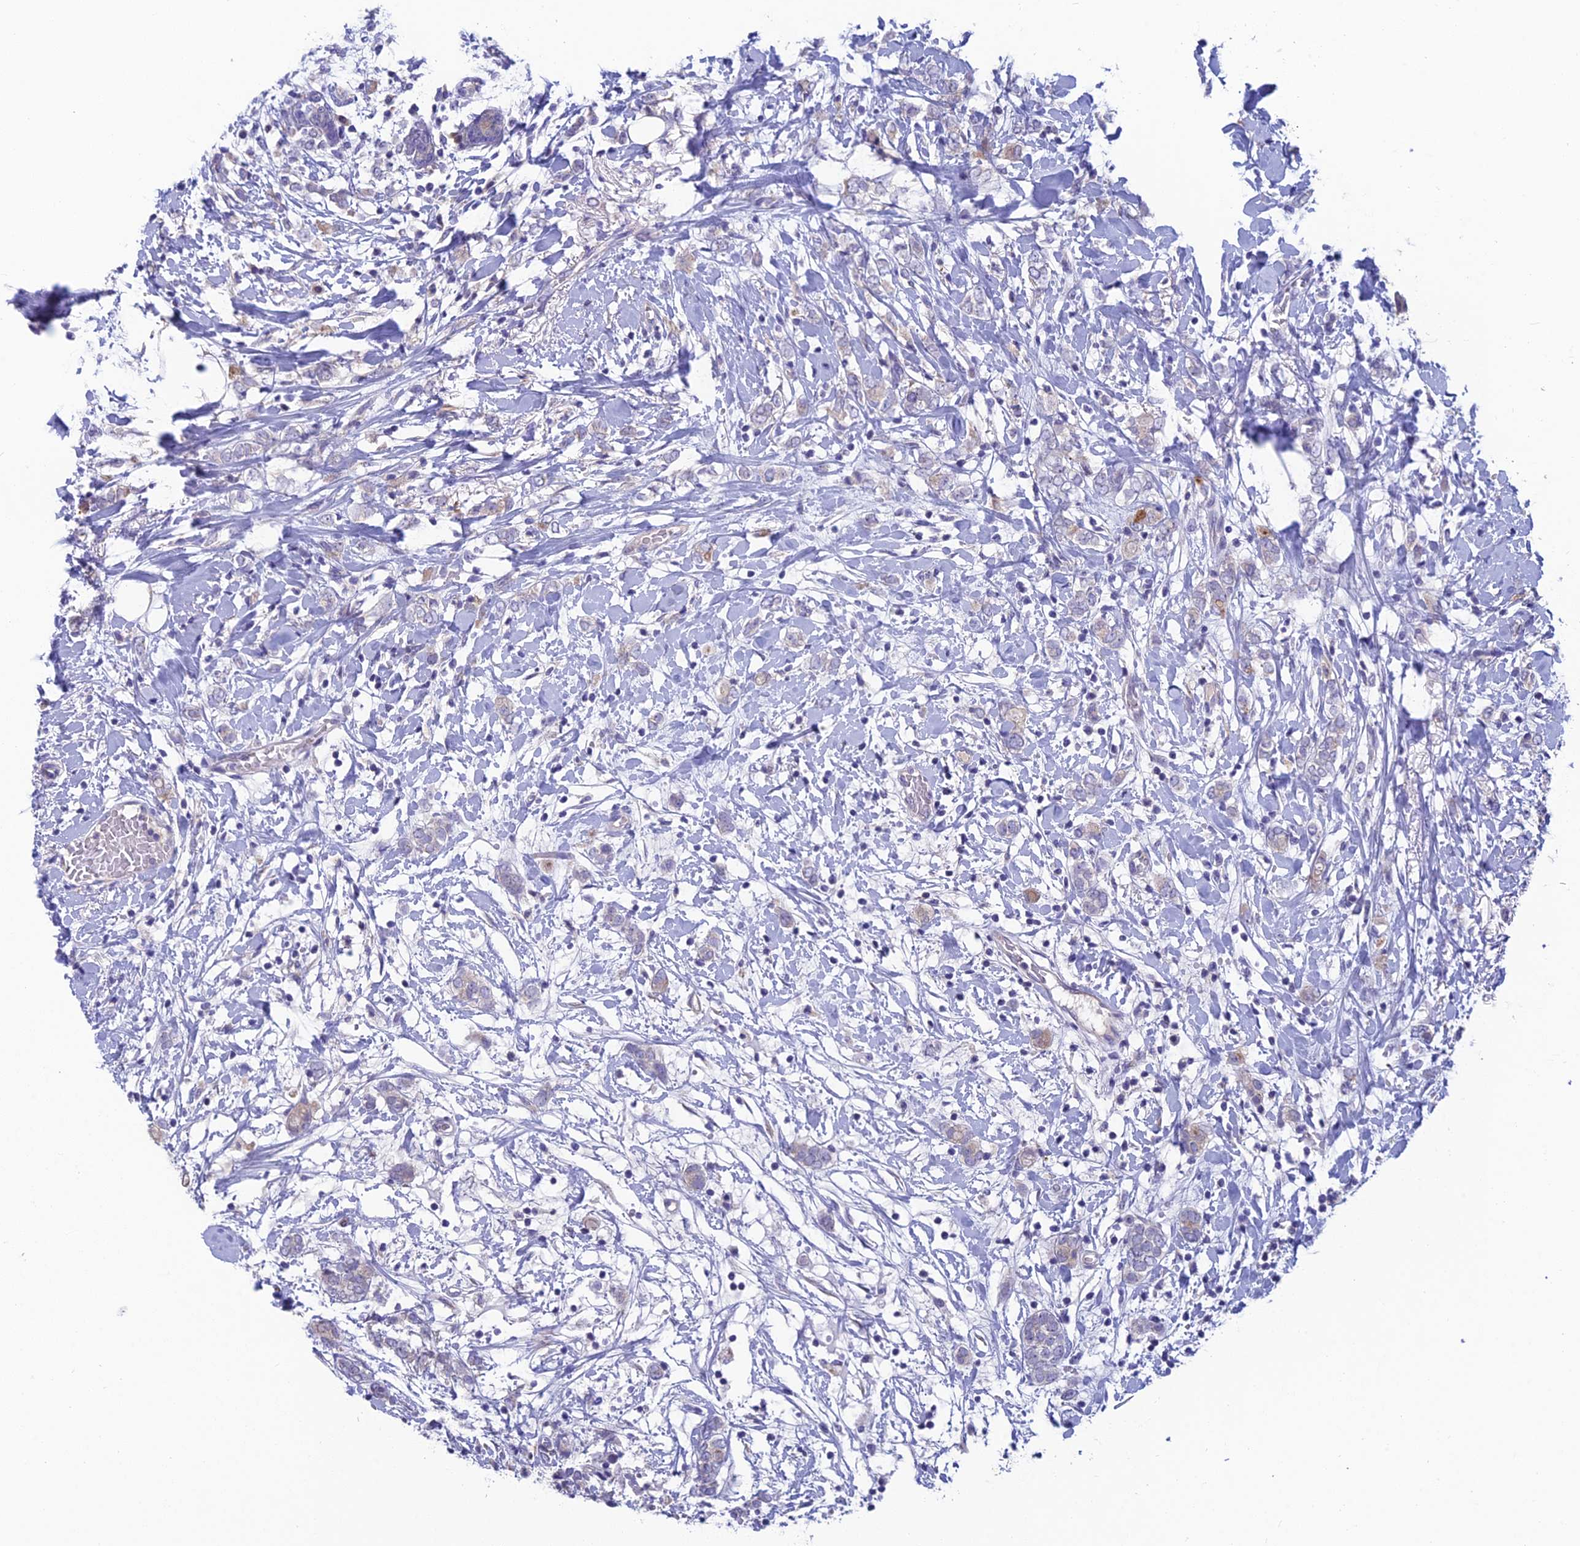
{"staining": {"intensity": "negative", "quantity": "none", "location": "none"}, "tissue": "breast cancer", "cell_type": "Tumor cells", "image_type": "cancer", "snomed": [{"axis": "morphology", "description": "Normal tissue, NOS"}, {"axis": "morphology", "description": "Lobular carcinoma"}, {"axis": "topography", "description": "Breast"}], "caption": "Immunohistochemistry photomicrograph of neoplastic tissue: human breast cancer stained with DAB (3,3'-diaminobenzidine) displays no significant protein expression in tumor cells. Brightfield microscopy of immunohistochemistry stained with DAB (3,3'-diaminobenzidine) (brown) and hematoxylin (blue), captured at high magnification.", "gene": "XPO7", "patient": {"sex": "female", "age": 47}}